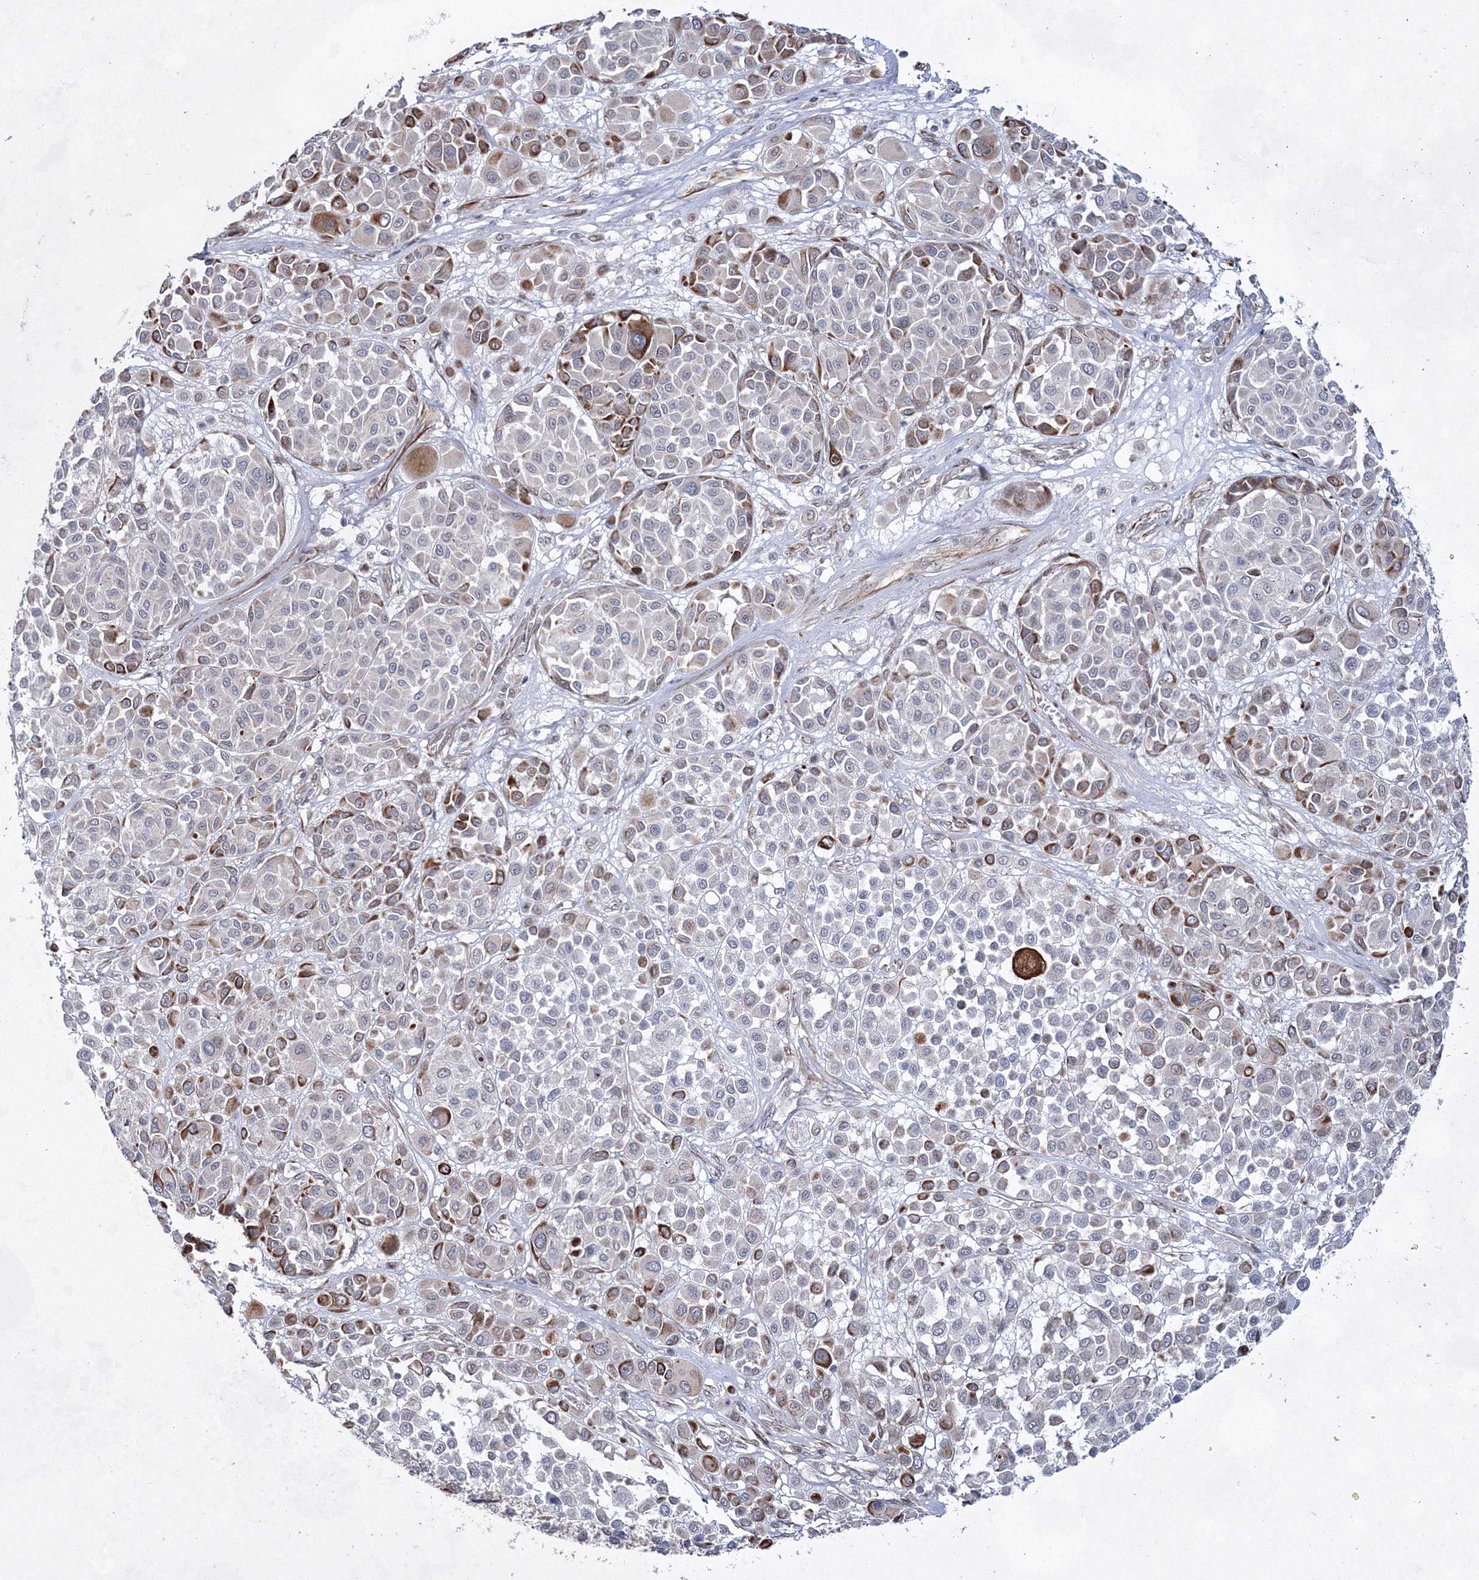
{"staining": {"intensity": "moderate", "quantity": "<25%", "location": "cytoplasmic/membranous"}, "tissue": "melanoma", "cell_type": "Tumor cells", "image_type": "cancer", "snomed": [{"axis": "morphology", "description": "Malignant melanoma, Metastatic site"}, {"axis": "topography", "description": "Soft tissue"}], "caption": "Human malignant melanoma (metastatic site) stained for a protein (brown) reveals moderate cytoplasmic/membranous positive expression in about <25% of tumor cells.", "gene": "SNIP1", "patient": {"sex": "male", "age": 41}}